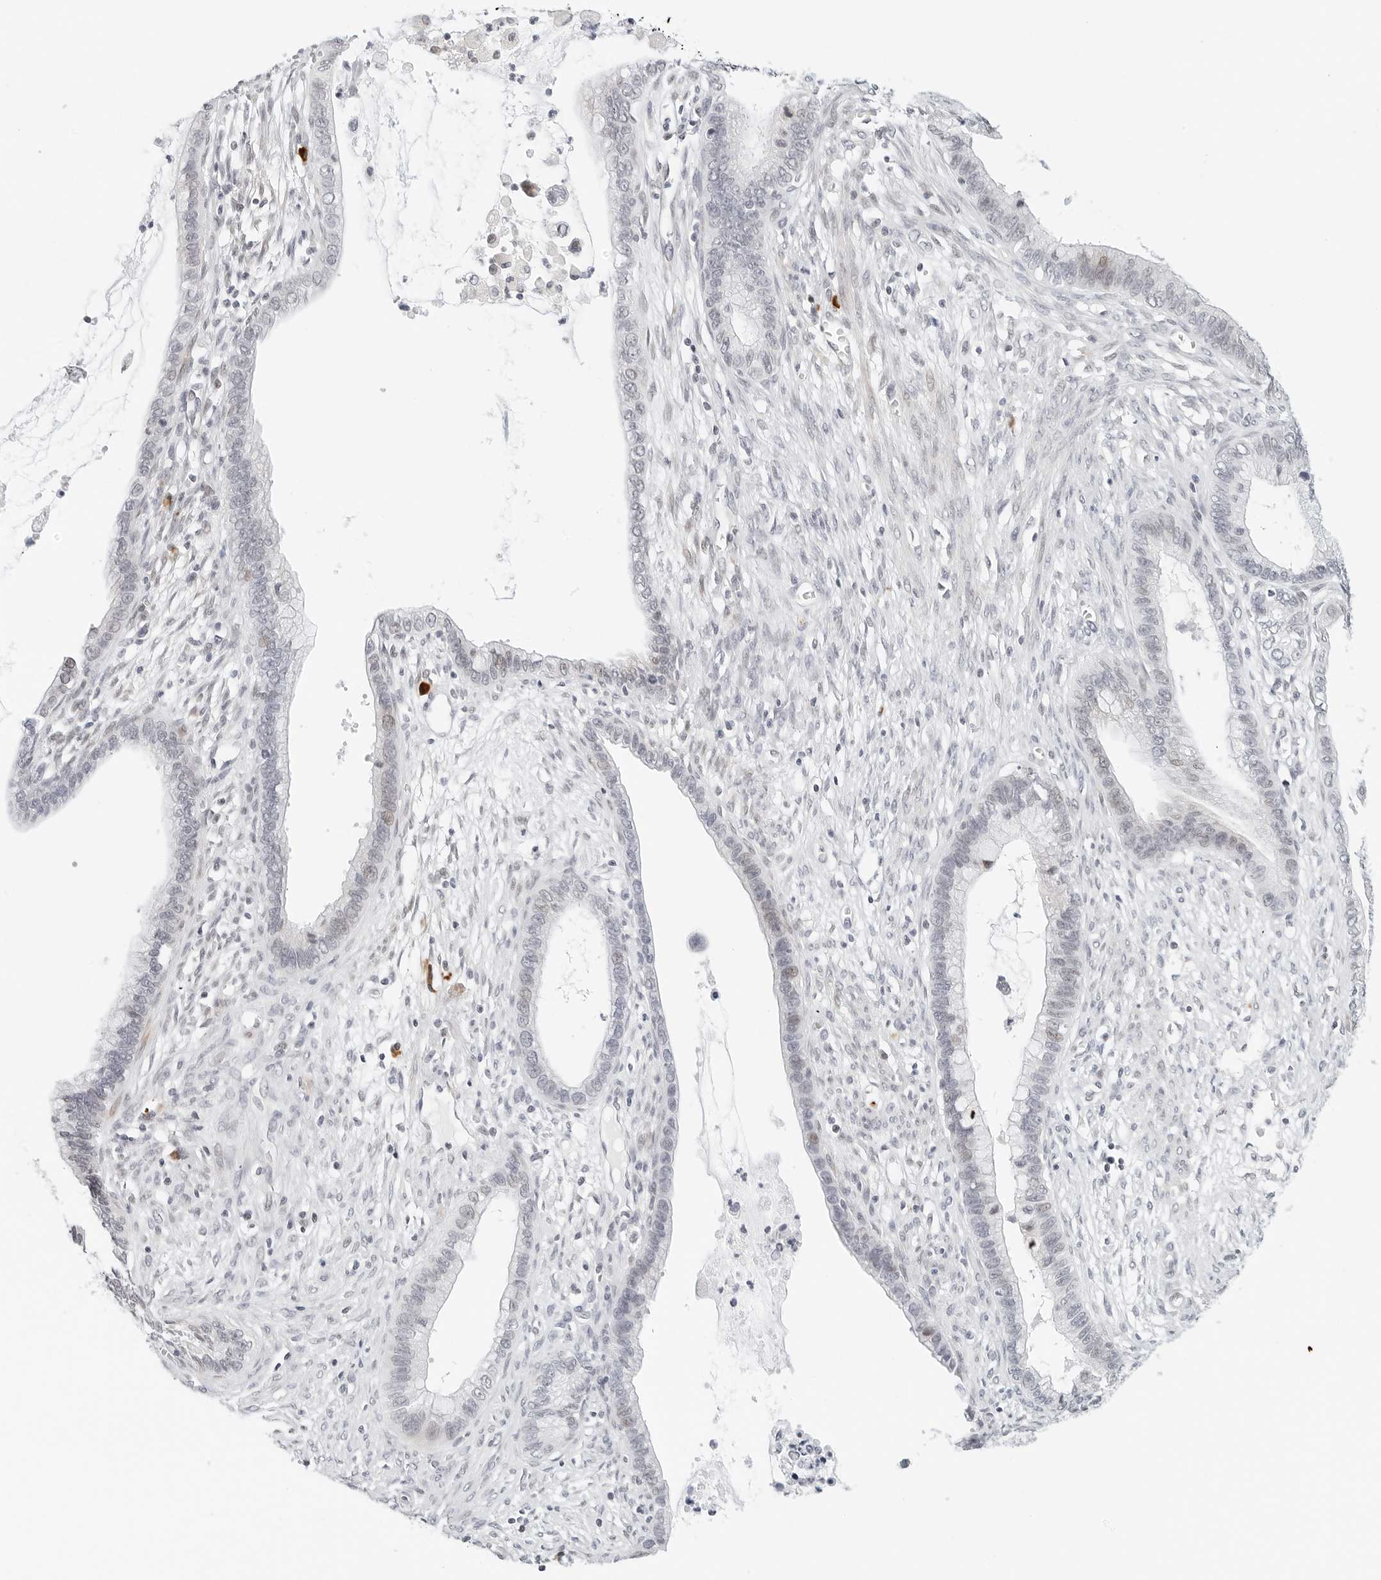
{"staining": {"intensity": "negative", "quantity": "none", "location": "none"}, "tissue": "cervical cancer", "cell_type": "Tumor cells", "image_type": "cancer", "snomed": [{"axis": "morphology", "description": "Adenocarcinoma, NOS"}, {"axis": "topography", "description": "Cervix"}], "caption": "Immunohistochemistry (IHC) micrograph of neoplastic tissue: human cervical adenocarcinoma stained with DAB (3,3'-diaminobenzidine) demonstrates no significant protein staining in tumor cells. Nuclei are stained in blue.", "gene": "PARP10", "patient": {"sex": "female", "age": 44}}